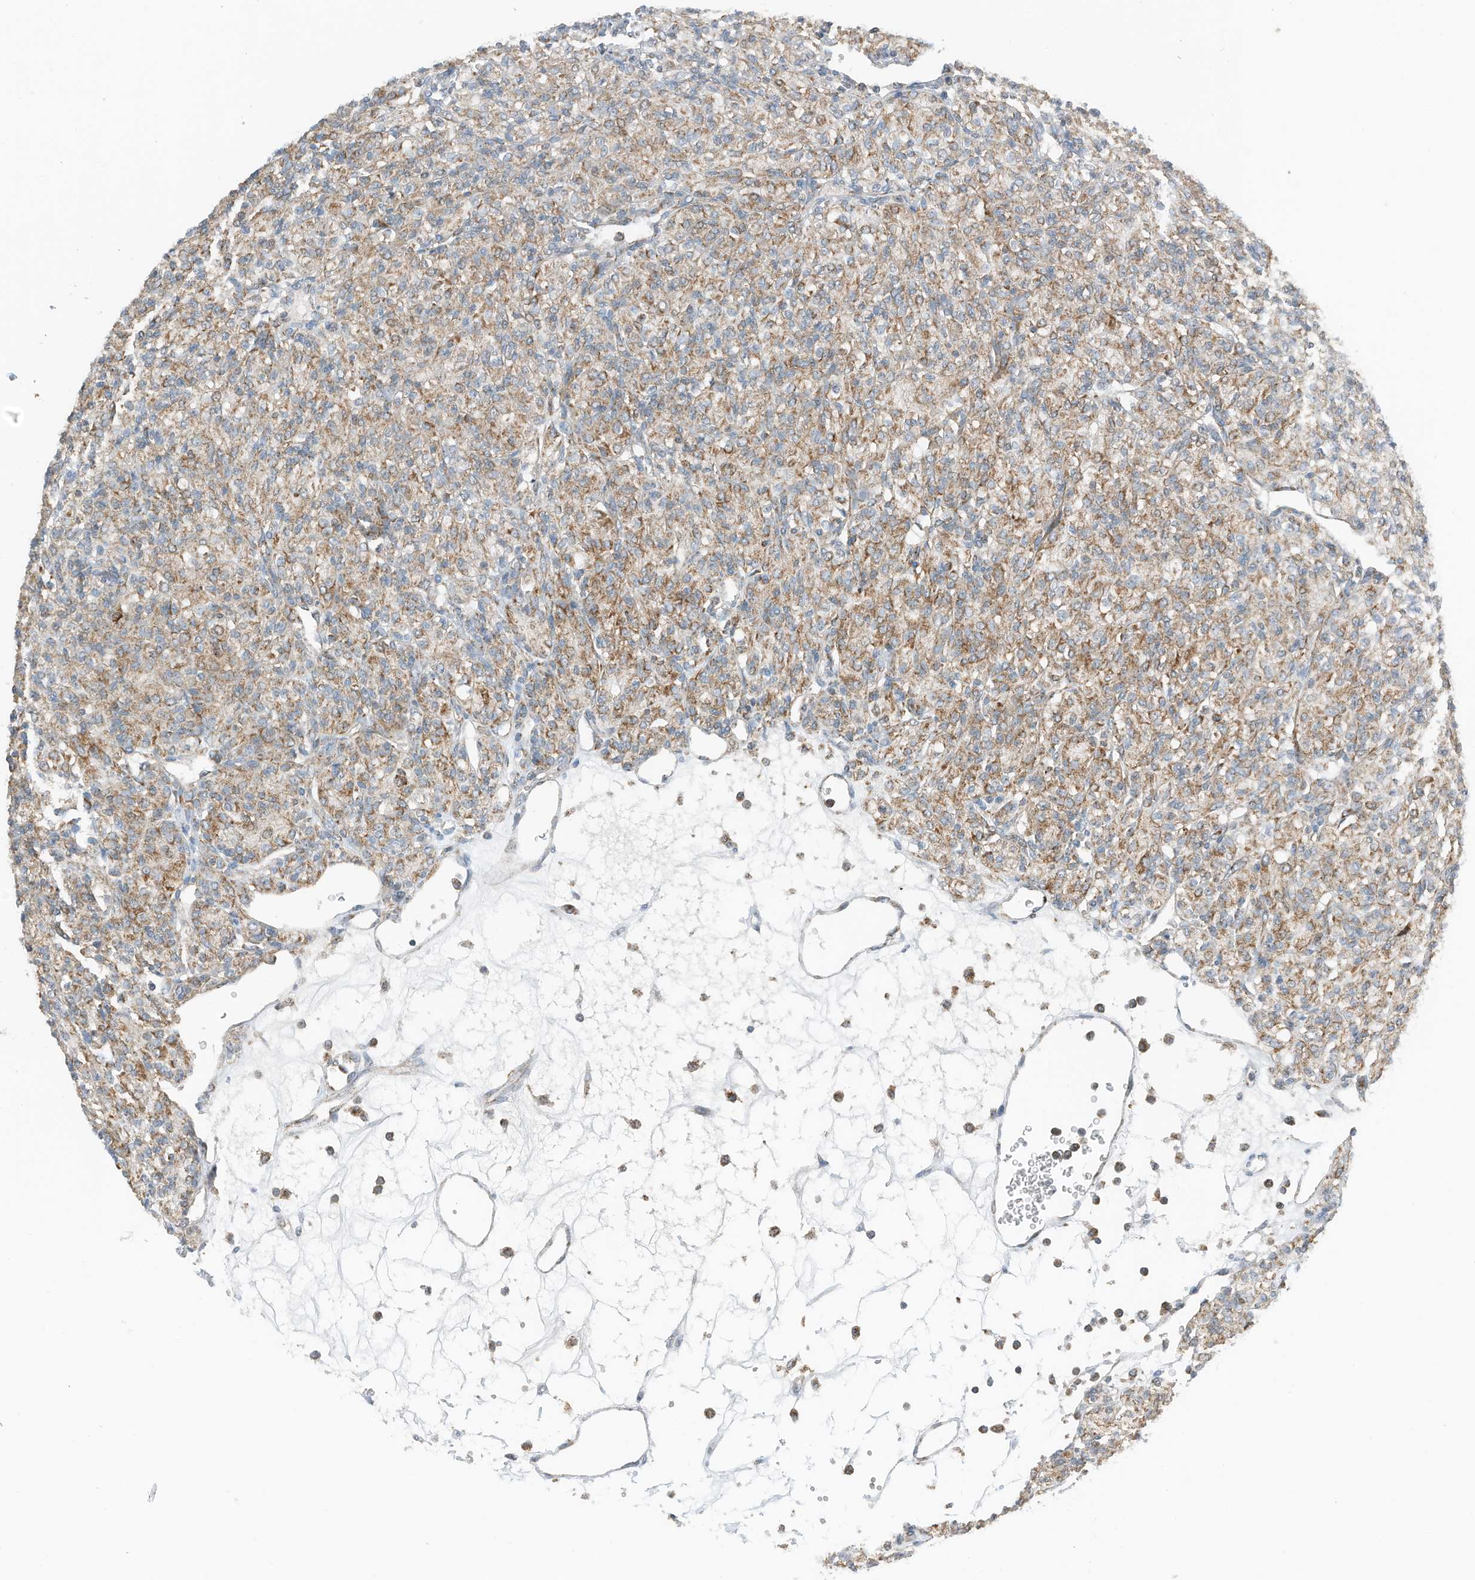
{"staining": {"intensity": "moderate", "quantity": ">75%", "location": "cytoplasmic/membranous"}, "tissue": "renal cancer", "cell_type": "Tumor cells", "image_type": "cancer", "snomed": [{"axis": "morphology", "description": "Adenocarcinoma, NOS"}, {"axis": "topography", "description": "Kidney"}], "caption": "Immunohistochemical staining of human renal cancer demonstrates moderate cytoplasmic/membranous protein positivity in approximately >75% of tumor cells. The staining was performed using DAB (3,3'-diaminobenzidine) to visualize the protein expression in brown, while the nuclei were stained in blue with hematoxylin (Magnification: 20x).", "gene": "RMND1", "patient": {"sex": "male", "age": 77}}